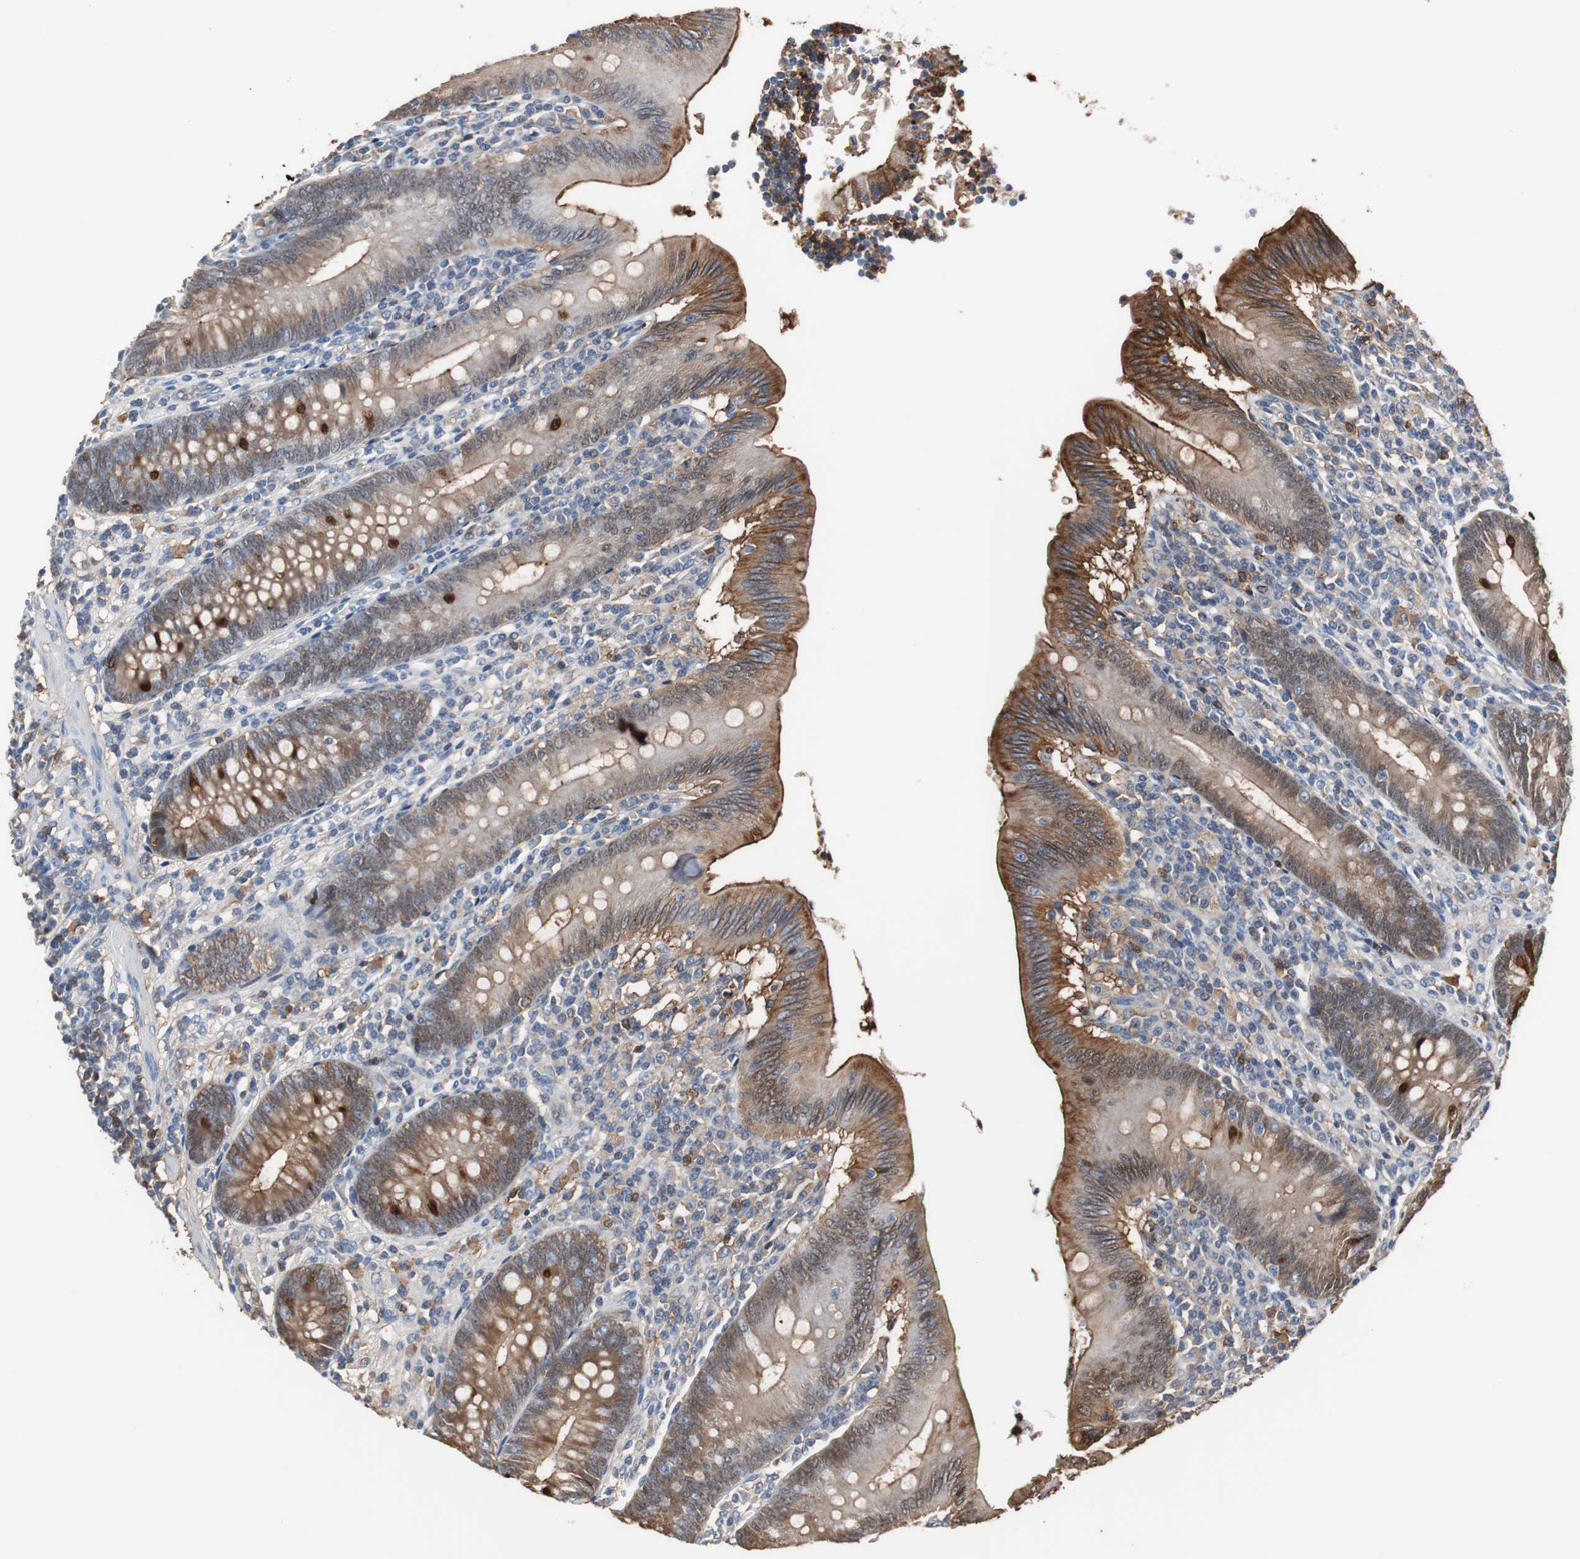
{"staining": {"intensity": "moderate", "quantity": ">75%", "location": "cytoplasmic/membranous"}, "tissue": "appendix", "cell_type": "Glandular cells", "image_type": "normal", "snomed": [{"axis": "morphology", "description": "Normal tissue, NOS"}, {"axis": "morphology", "description": "Inflammation, NOS"}, {"axis": "topography", "description": "Appendix"}], "caption": "A histopathology image showing moderate cytoplasmic/membranous expression in about >75% of glandular cells in normal appendix, as visualized by brown immunohistochemical staining.", "gene": "ANXA4", "patient": {"sex": "male", "age": 46}}